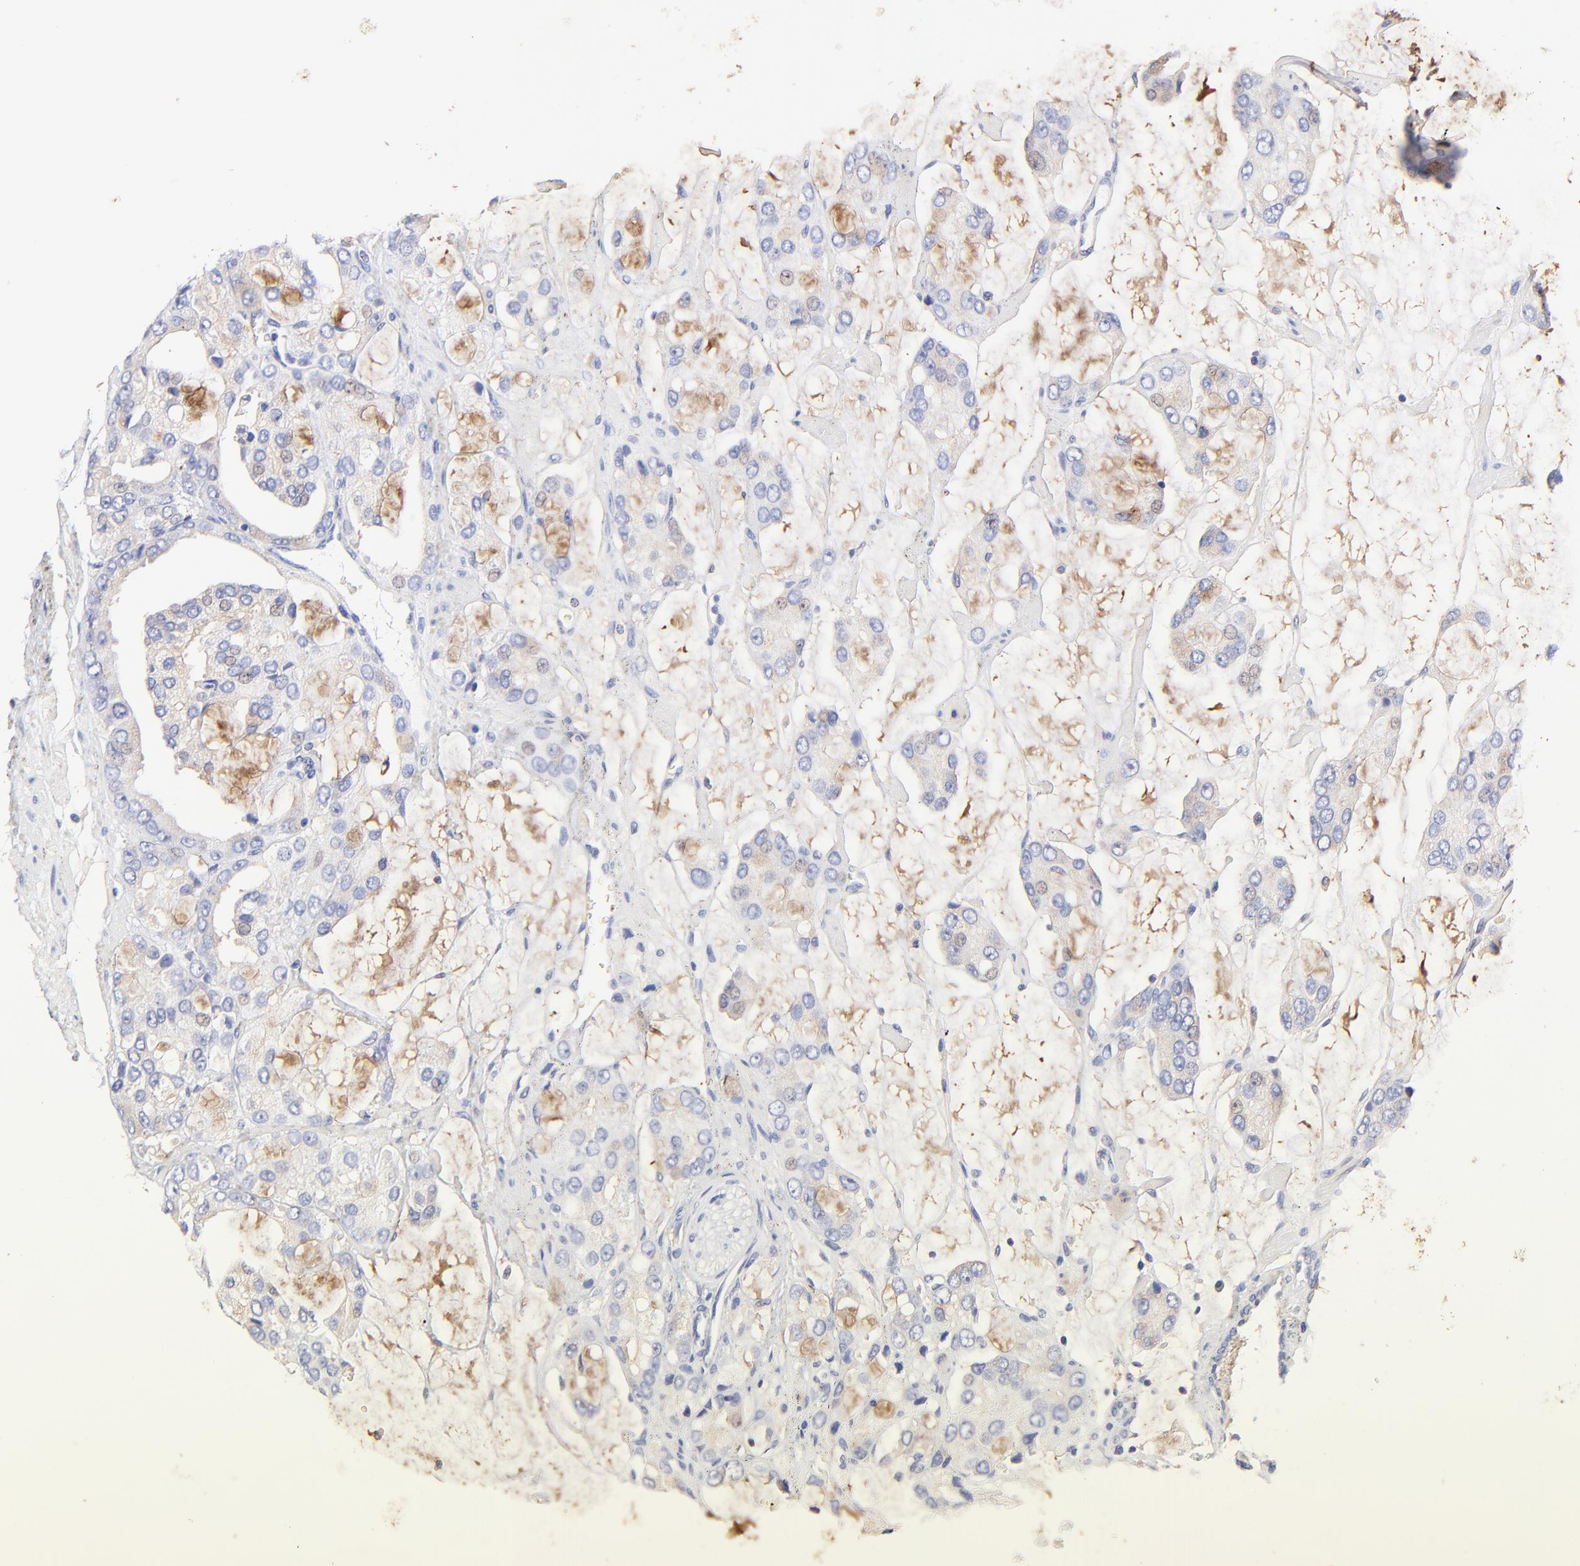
{"staining": {"intensity": "weak", "quantity": "25%-75%", "location": "cytoplasmic/membranous"}, "tissue": "prostate cancer", "cell_type": "Tumor cells", "image_type": "cancer", "snomed": [{"axis": "morphology", "description": "Adenocarcinoma, High grade"}, {"axis": "topography", "description": "Prostate"}], "caption": "A micrograph of human prostate cancer stained for a protein exhibits weak cytoplasmic/membranous brown staining in tumor cells.", "gene": "RAB3A", "patient": {"sex": "male", "age": 67}}